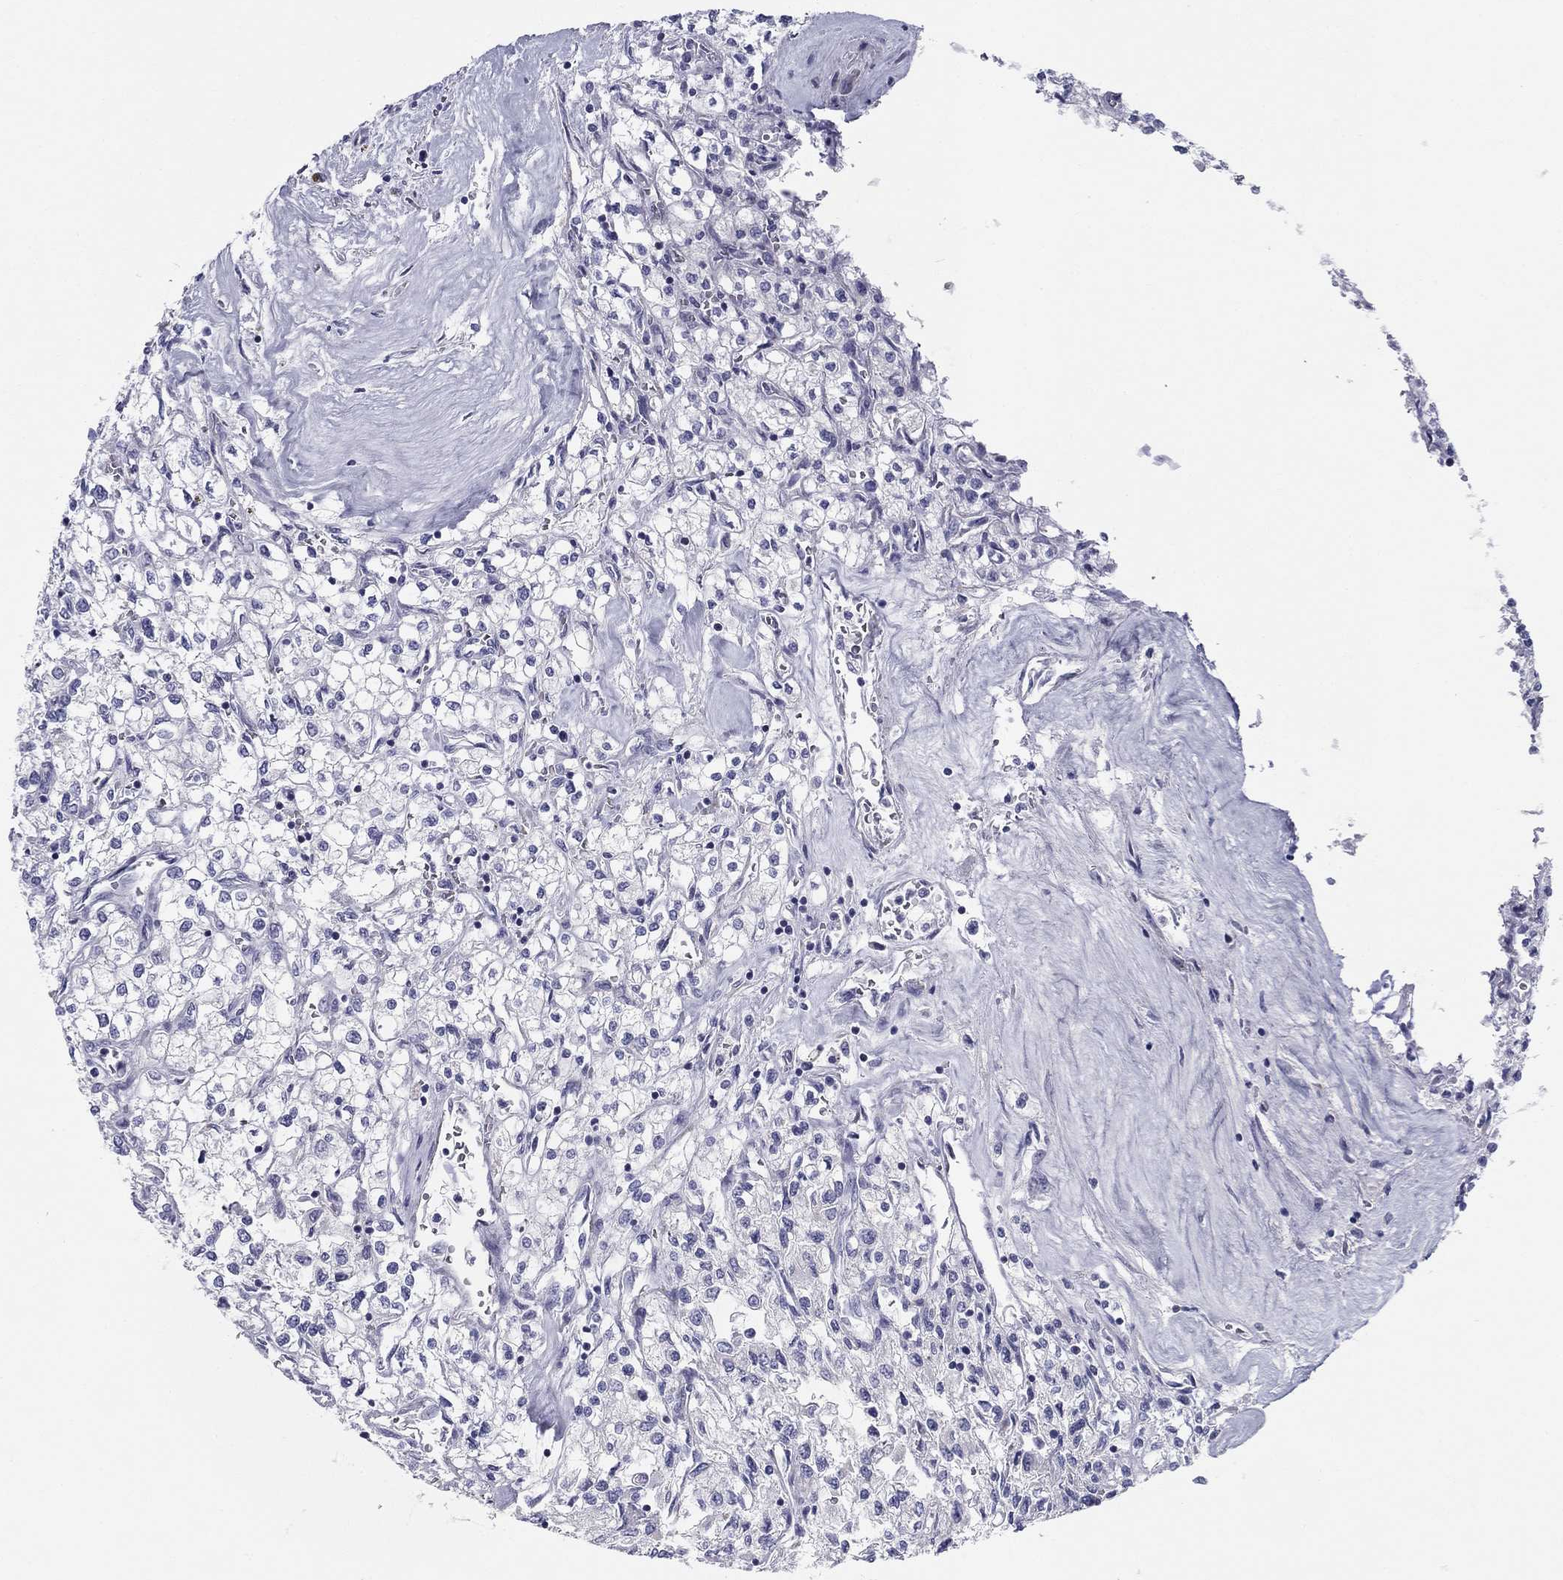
{"staining": {"intensity": "negative", "quantity": "none", "location": "none"}, "tissue": "renal cancer", "cell_type": "Tumor cells", "image_type": "cancer", "snomed": [{"axis": "morphology", "description": "Adenocarcinoma, NOS"}, {"axis": "topography", "description": "Kidney"}], "caption": "IHC image of human adenocarcinoma (renal) stained for a protein (brown), which exhibits no positivity in tumor cells.", "gene": "ZP2", "patient": {"sex": "male", "age": 80}}